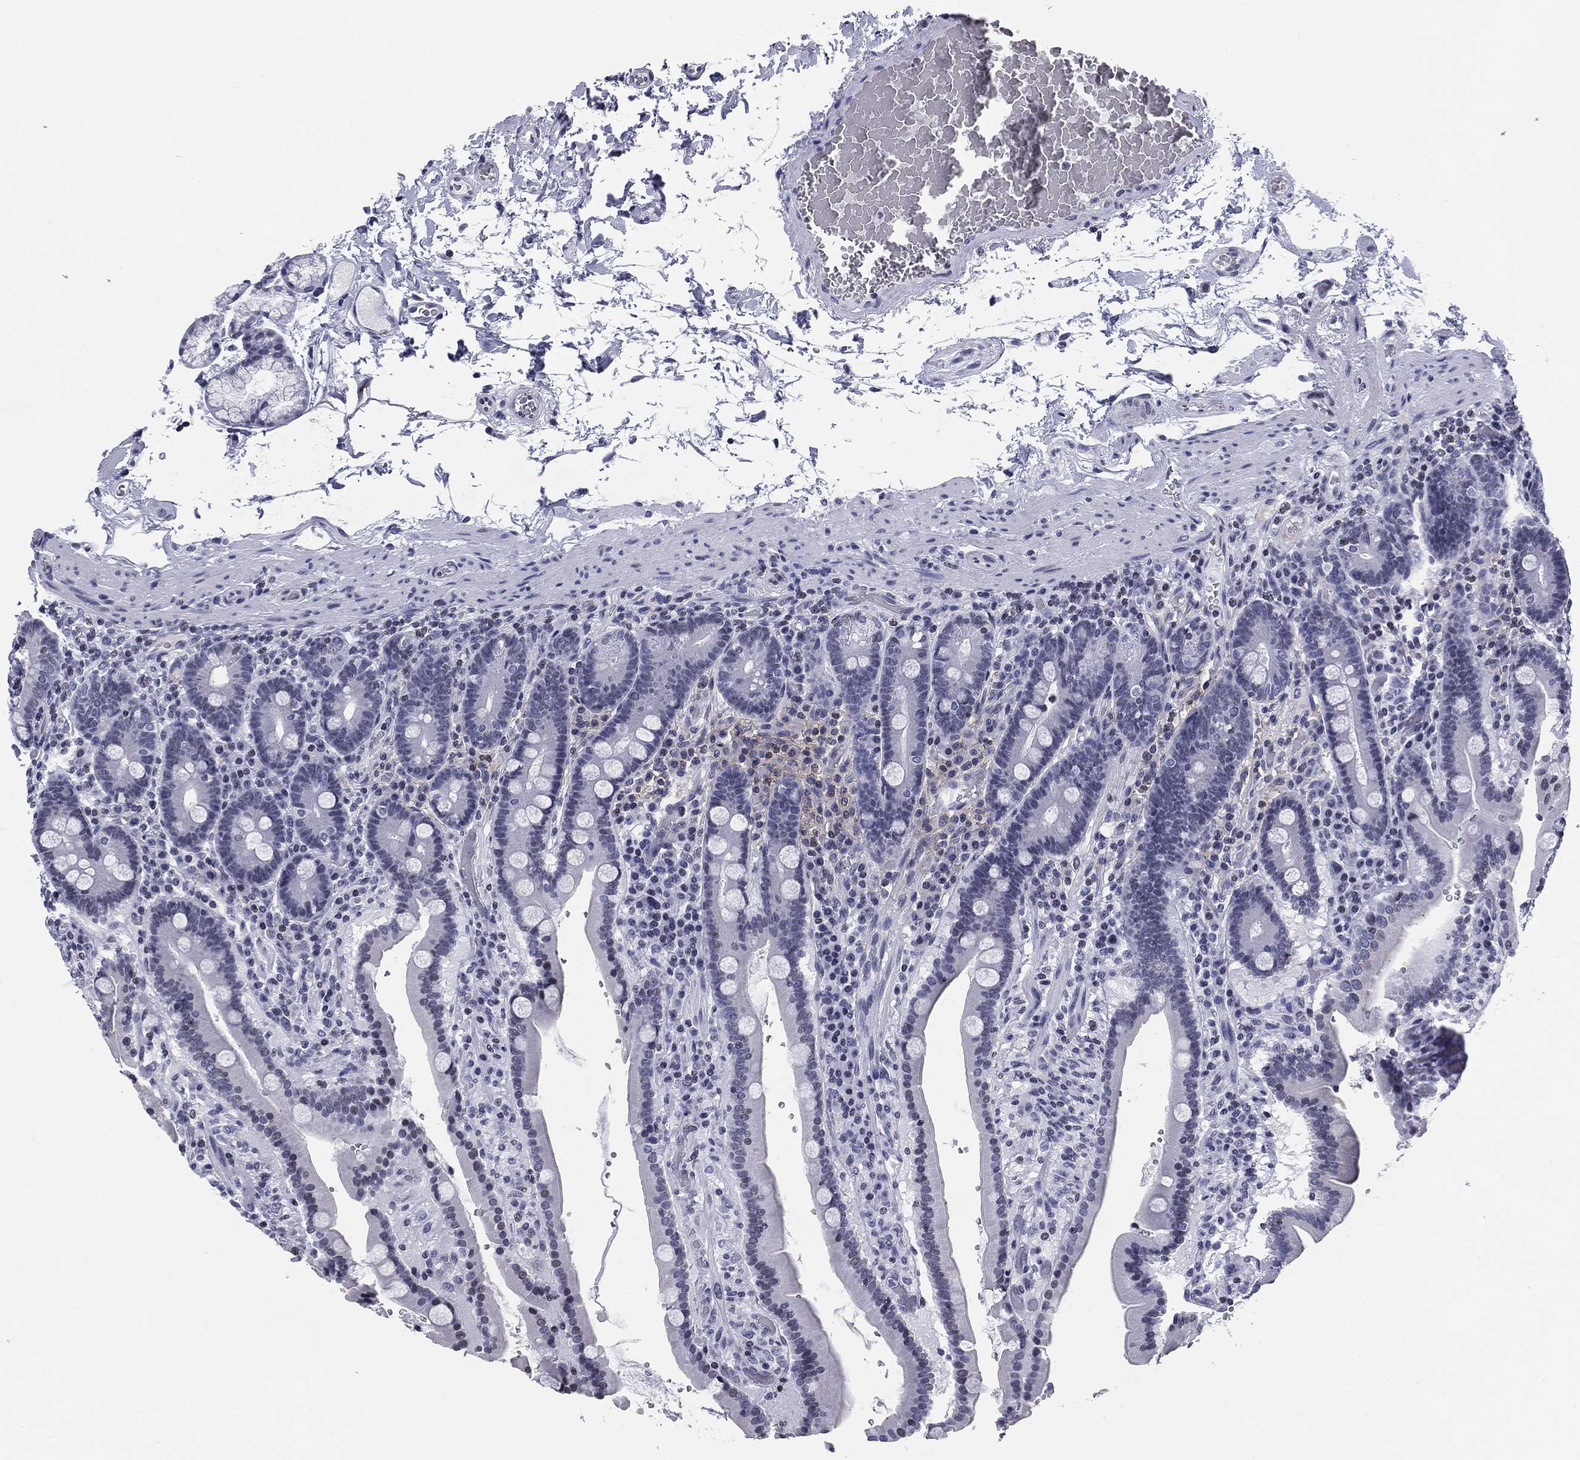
{"staining": {"intensity": "negative", "quantity": "none", "location": "none"}, "tissue": "duodenum", "cell_type": "Glandular cells", "image_type": "normal", "snomed": [{"axis": "morphology", "description": "Normal tissue, NOS"}, {"axis": "topography", "description": "Duodenum"}], "caption": "The micrograph demonstrates no staining of glandular cells in normal duodenum.", "gene": "CCDC144A", "patient": {"sex": "female", "age": 62}}